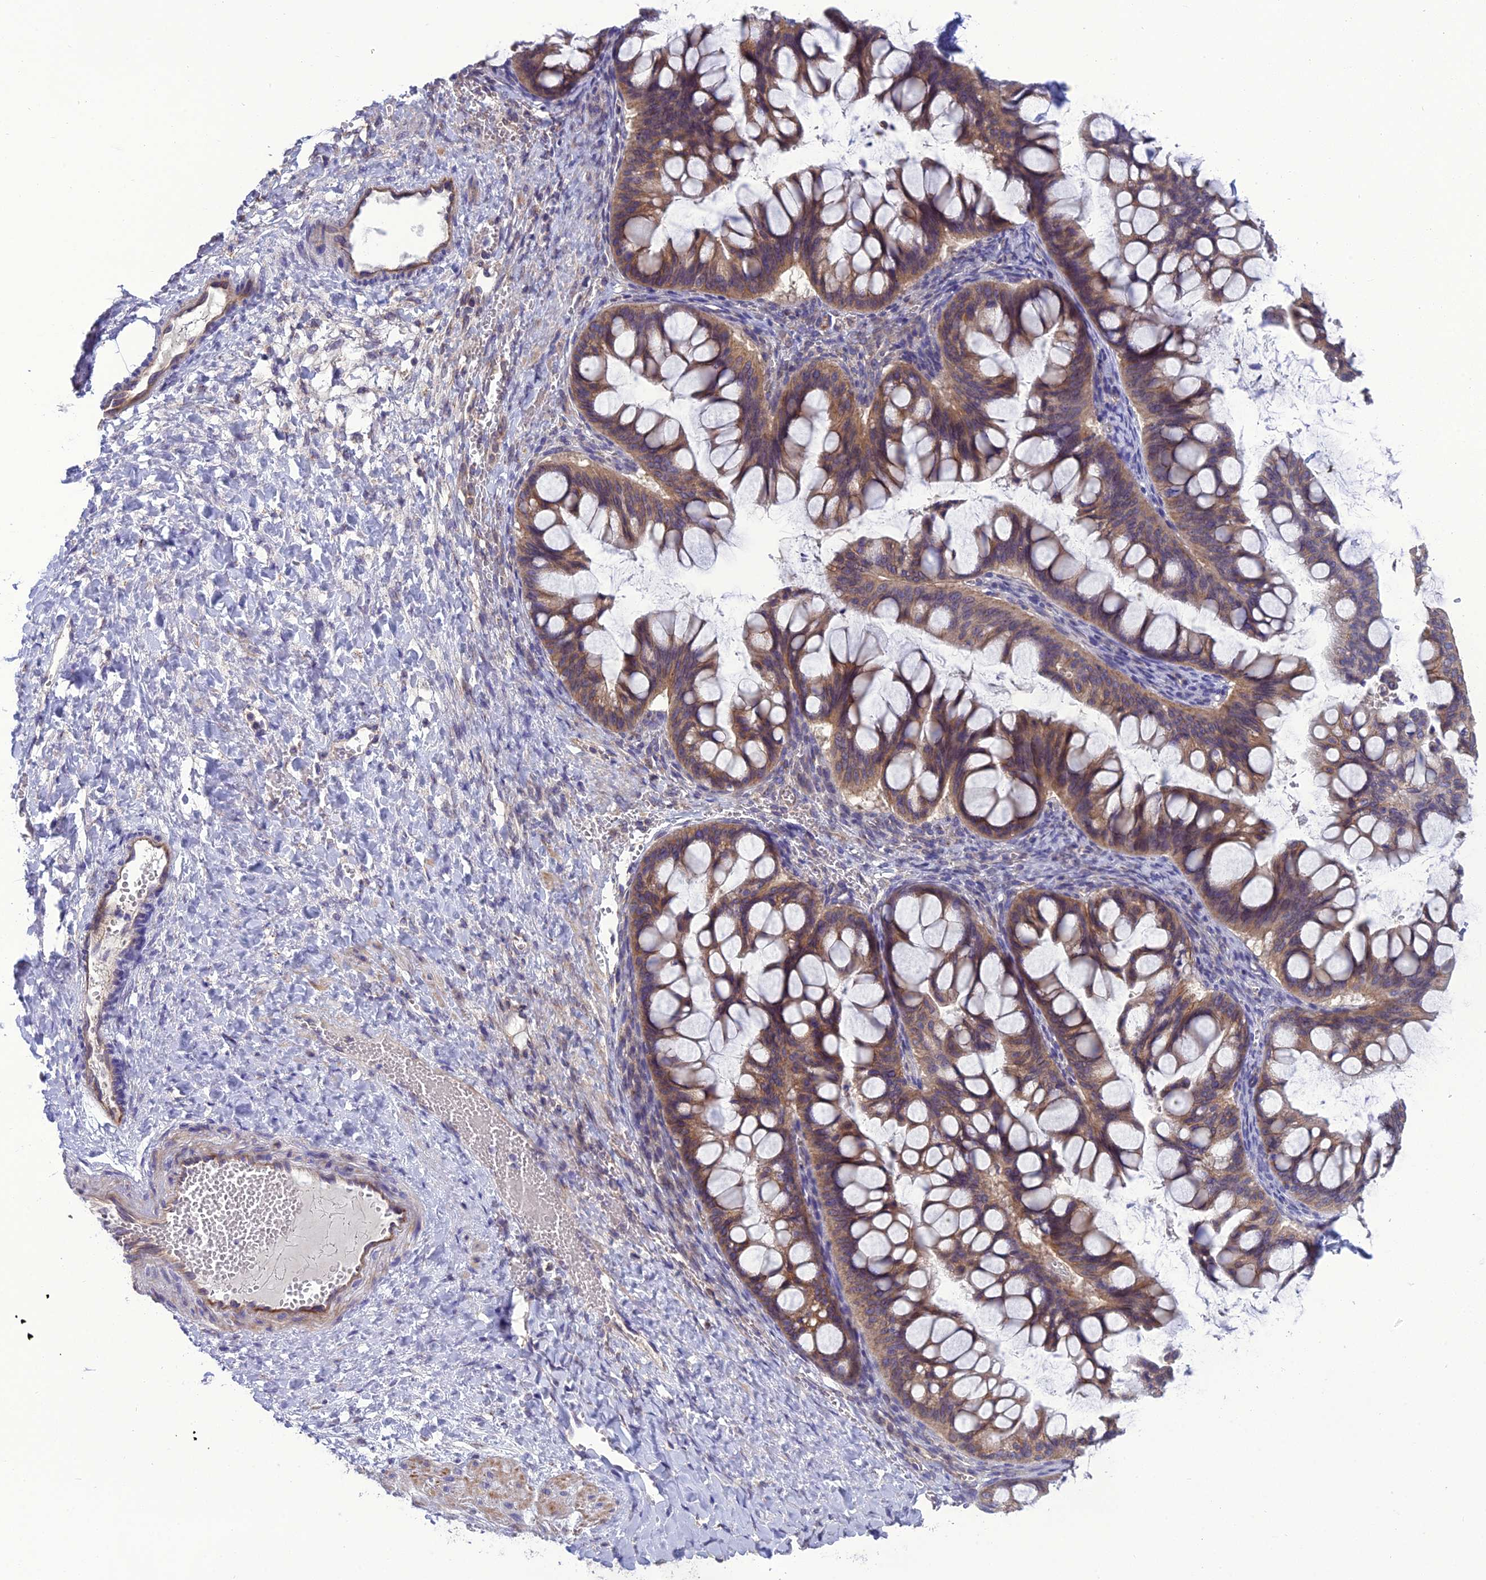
{"staining": {"intensity": "moderate", "quantity": ">75%", "location": "cytoplasmic/membranous"}, "tissue": "ovarian cancer", "cell_type": "Tumor cells", "image_type": "cancer", "snomed": [{"axis": "morphology", "description": "Cystadenocarcinoma, mucinous, NOS"}, {"axis": "topography", "description": "Ovary"}], "caption": "Ovarian cancer (mucinous cystadenocarcinoma) stained with a brown dye reveals moderate cytoplasmic/membranous positive staining in about >75% of tumor cells.", "gene": "GOLPH3", "patient": {"sex": "female", "age": 73}}